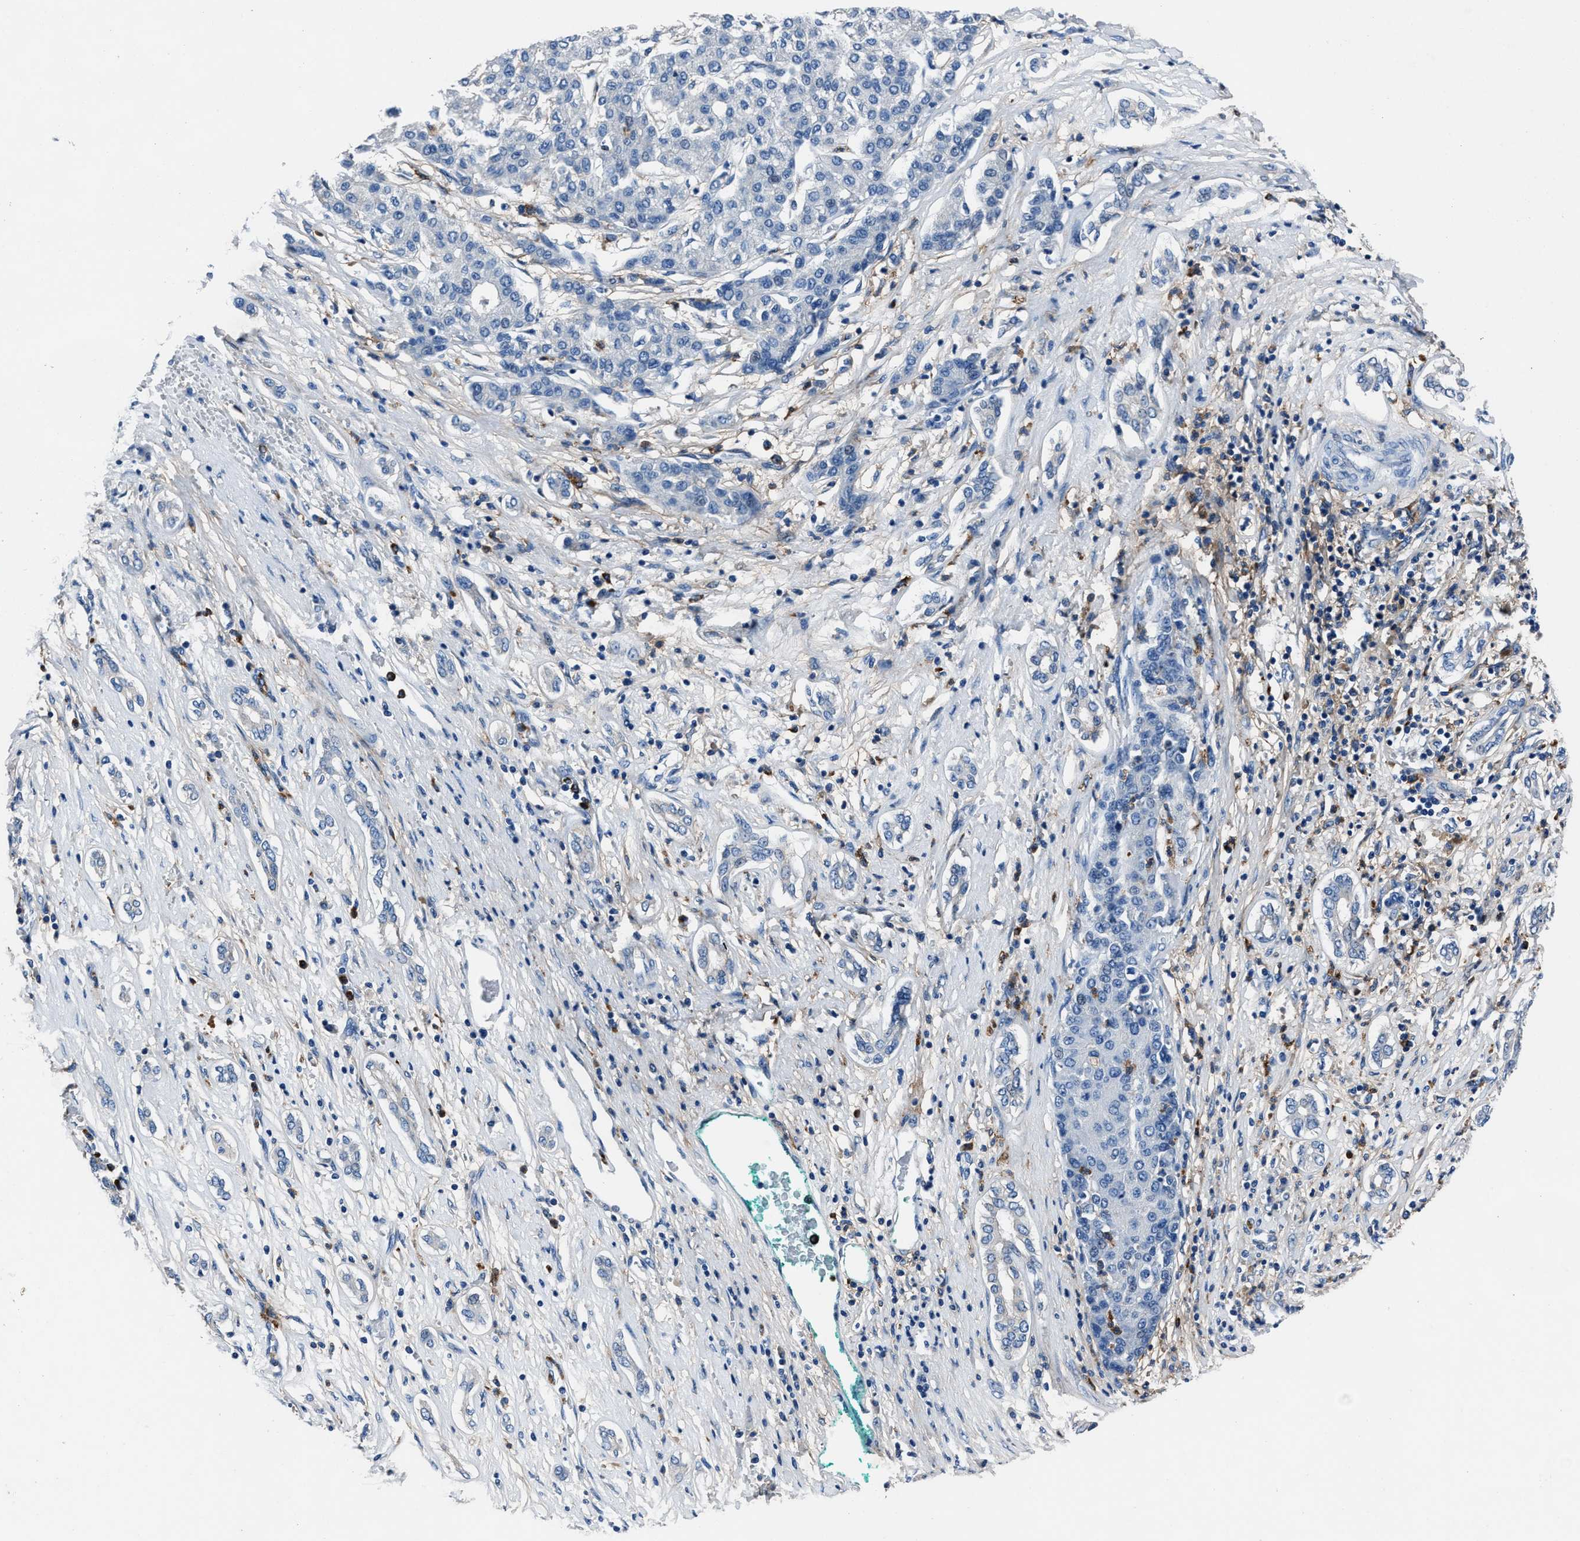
{"staining": {"intensity": "negative", "quantity": "none", "location": "none"}, "tissue": "liver cancer", "cell_type": "Tumor cells", "image_type": "cancer", "snomed": [{"axis": "morphology", "description": "Carcinoma, Hepatocellular, NOS"}, {"axis": "topography", "description": "Liver"}], "caption": "Protein analysis of liver cancer demonstrates no significant staining in tumor cells.", "gene": "FGL2", "patient": {"sex": "male", "age": 65}}